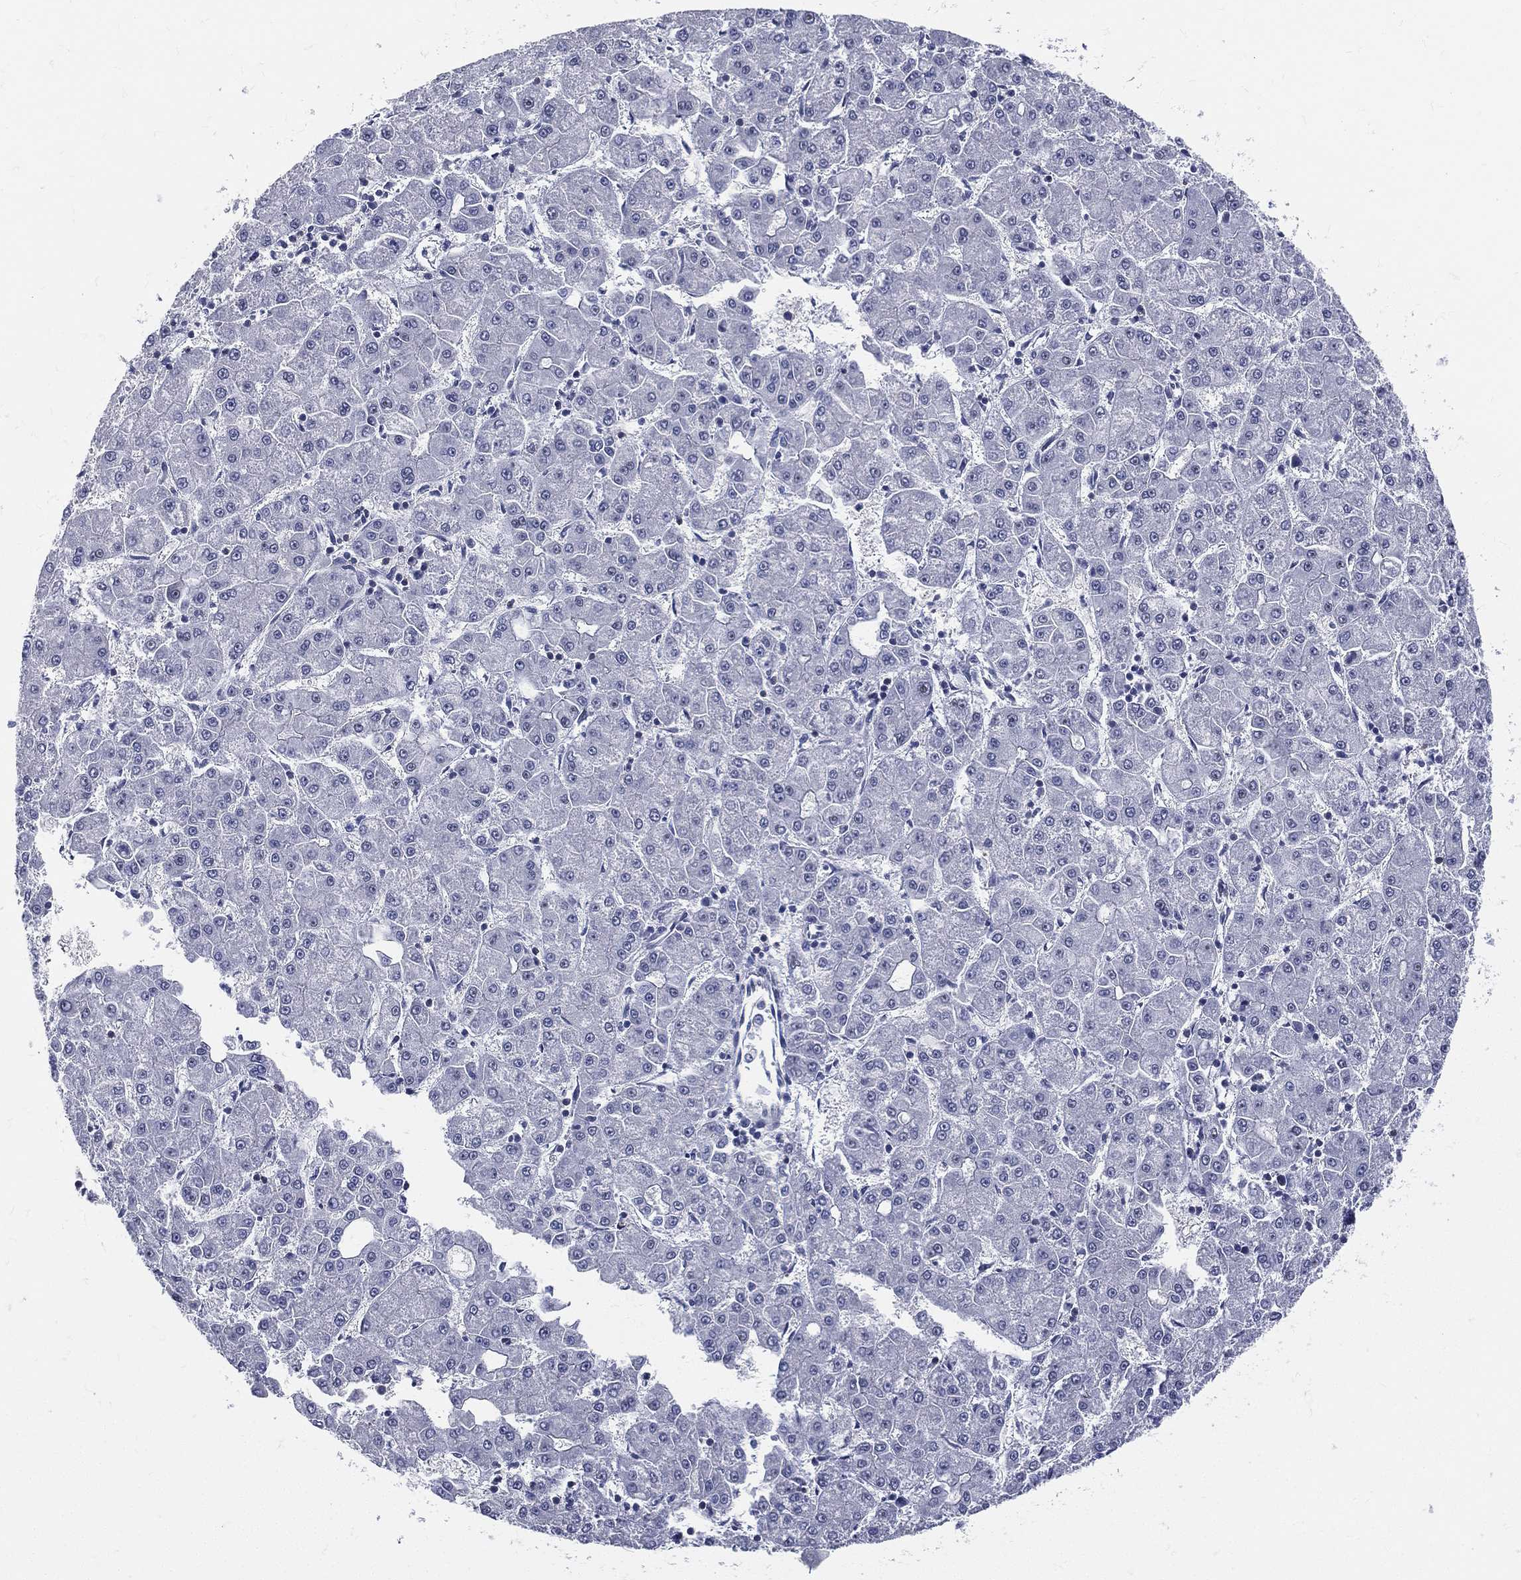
{"staining": {"intensity": "negative", "quantity": "none", "location": "none"}, "tissue": "liver cancer", "cell_type": "Tumor cells", "image_type": "cancer", "snomed": [{"axis": "morphology", "description": "Carcinoma, Hepatocellular, NOS"}, {"axis": "topography", "description": "Liver"}], "caption": "High magnification brightfield microscopy of liver hepatocellular carcinoma stained with DAB (brown) and counterstained with hematoxylin (blue): tumor cells show no significant staining.", "gene": "ETNPPL", "patient": {"sex": "male", "age": 73}}